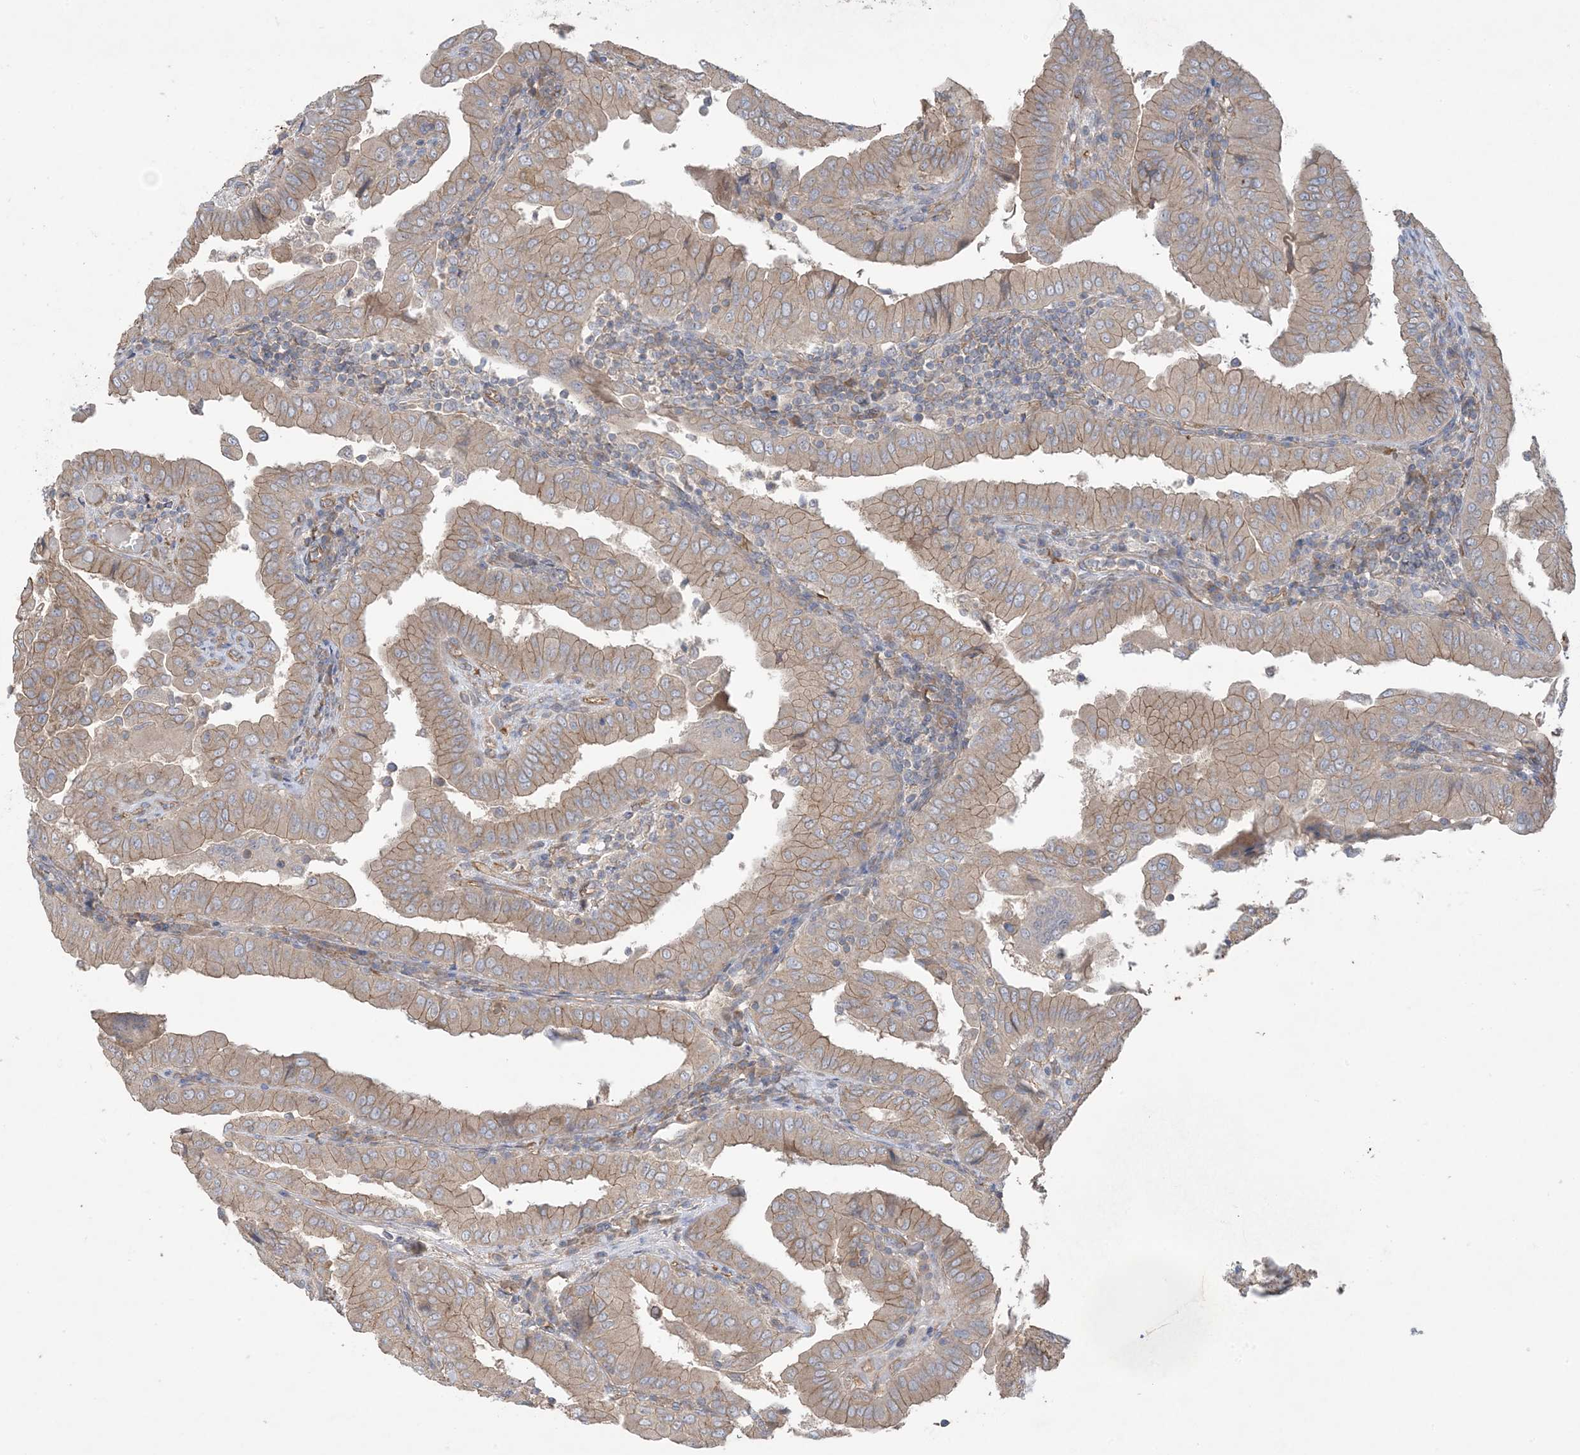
{"staining": {"intensity": "weak", "quantity": ">75%", "location": "cytoplasmic/membranous"}, "tissue": "thyroid cancer", "cell_type": "Tumor cells", "image_type": "cancer", "snomed": [{"axis": "morphology", "description": "Papillary adenocarcinoma, NOS"}, {"axis": "topography", "description": "Thyroid gland"}], "caption": "Protein staining by immunohistochemistry demonstrates weak cytoplasmic/membranous positivity in about >75% of tumor cells in thyroid papillary adenocarcinoma.", "gene": "CCNY", "patient": {"sex": "male", "age": 33}}